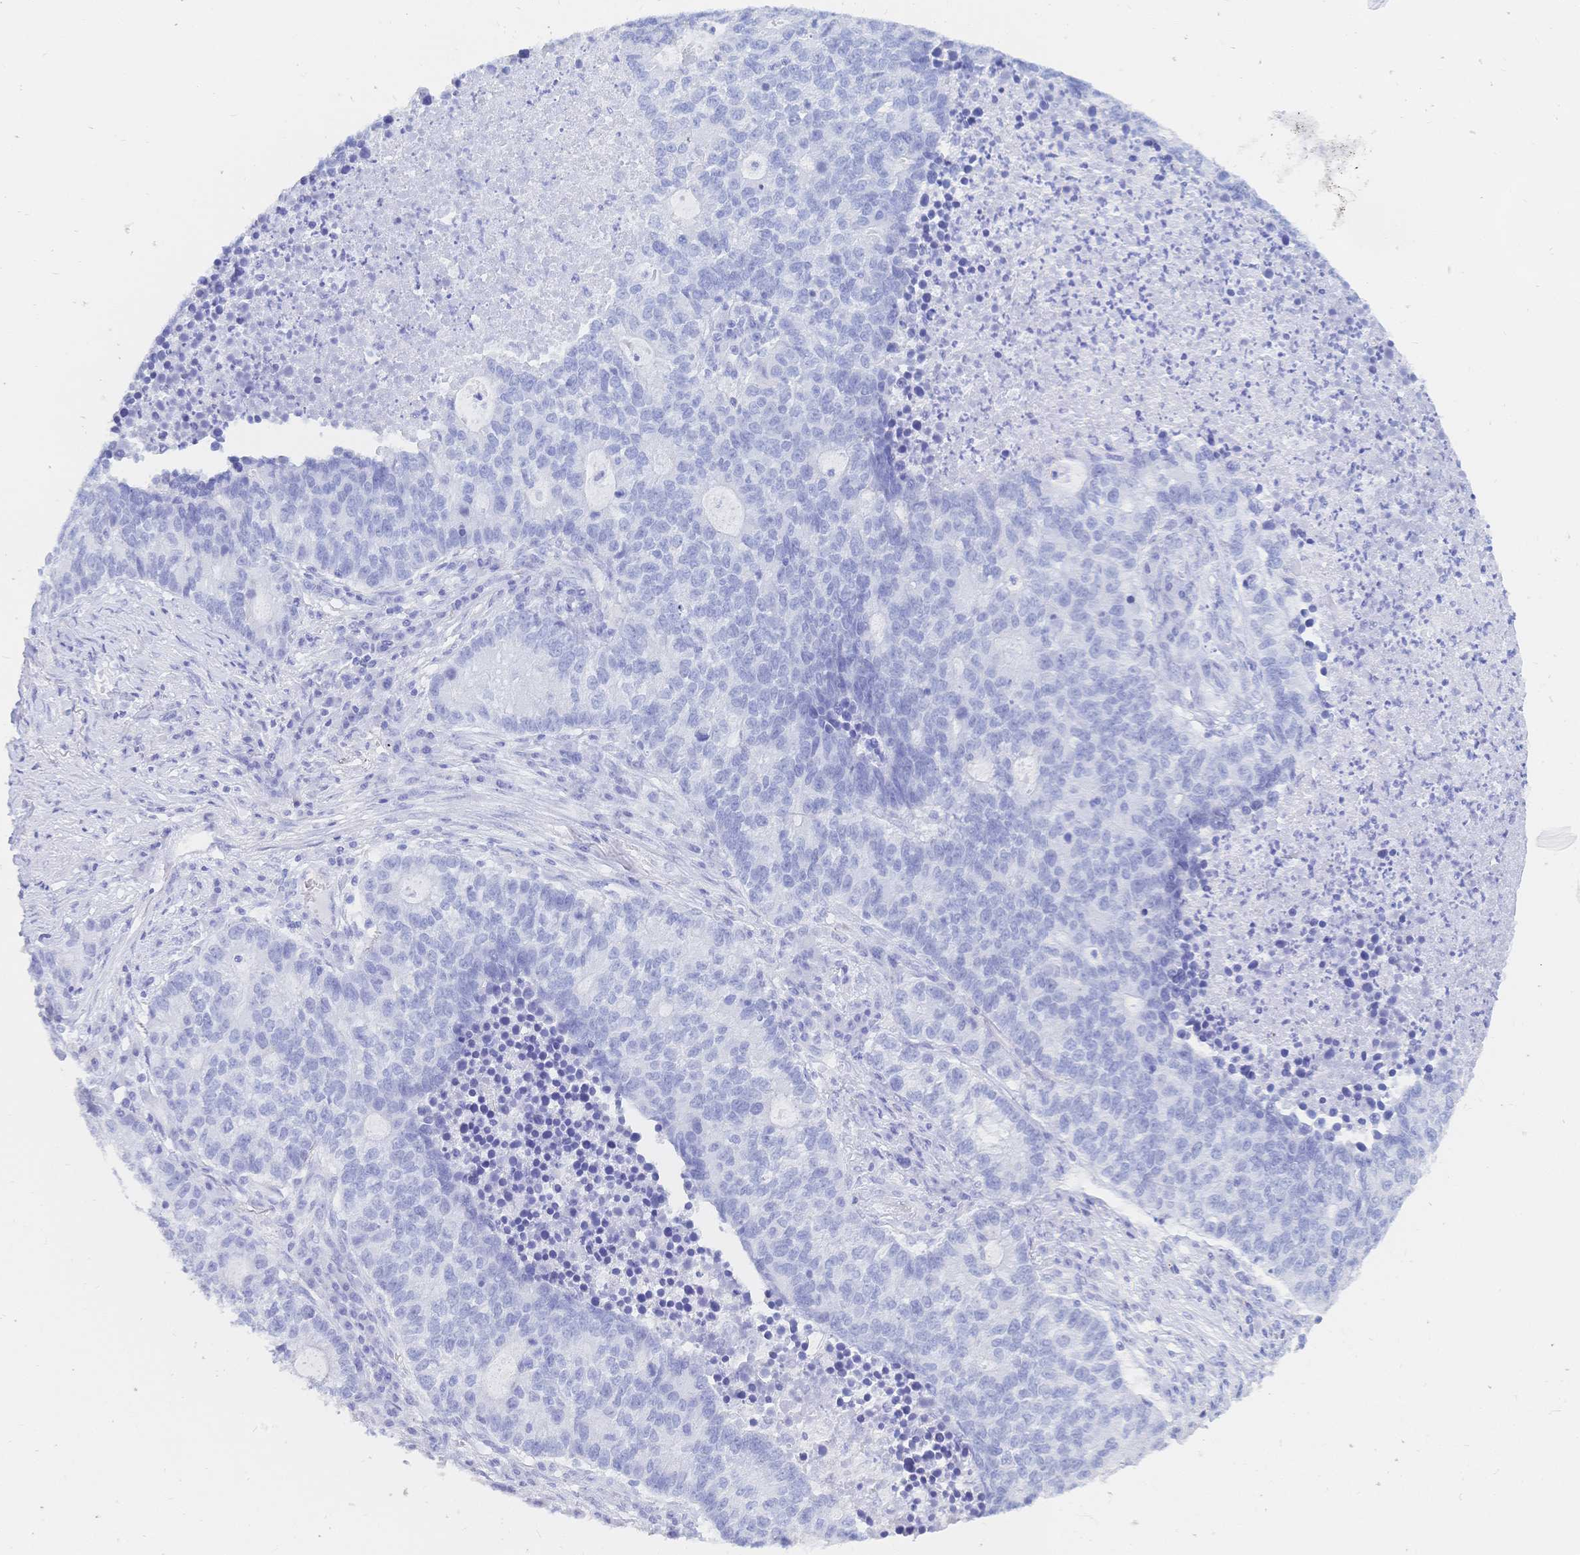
{"staining": {"intensity": "negative", "quantity": "none", "location": "none"}, "tissue": "lung cancer", "cell_type": "Tumor cells", "image_type": "cancer", "snomed": [{"axis": "morphology", "description": "Adenocarcinoma, NOS"}, {"axis": "topography", "description": "Lung"}], "caption": "Immunohistochemical staining of adenocarcinoma (lung) reveals no significant staining in tumor cells. (DAB (3,3'-diaminobenzidine) IHC visualized using brightfield microscopy, high magnification).", "gene": "MEP1B", "patient": {"sex": "male", "age": 57}}